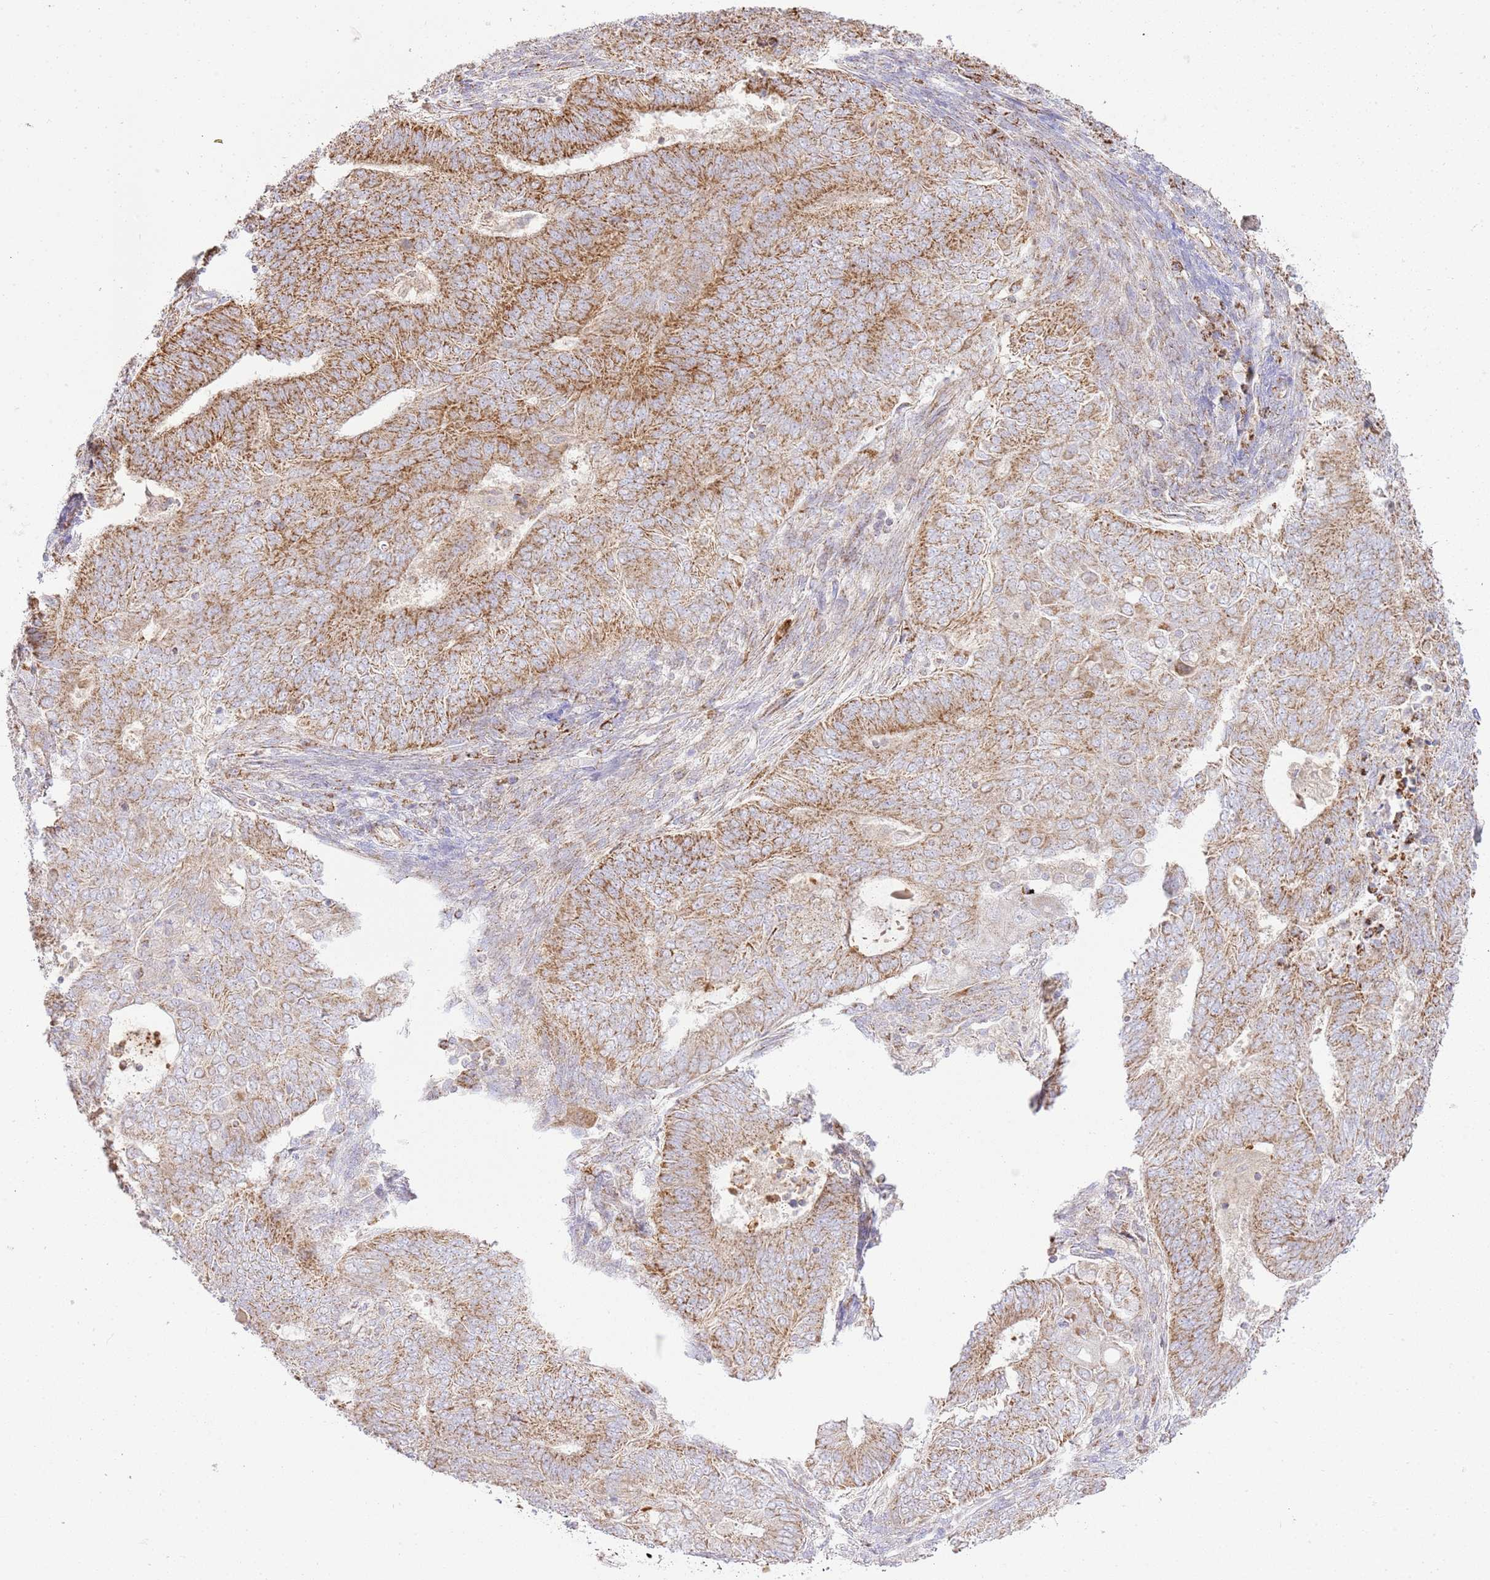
{"staining": {"intensity": "strong", "quantity": ">75%", "location": "cytoplasmic/membranous"}, "tissue": "endometrial cancer", "cell_type": "Tumor cells", "image_type": "cancer", "snomed": [{"axis": "morphology", "description": "Adenocarcinoma, NOS"}, {"axis": "topography", "description": "Endometrium"}], "caption": "Immunohistochemical staining of human endometrial cancer demonstrates high levels of strong cytoplasmic/membranous positivity in about >75% of tumor cells.", "gene": "ZBTB39", "patient": {"sex": "female", "age": 62}}